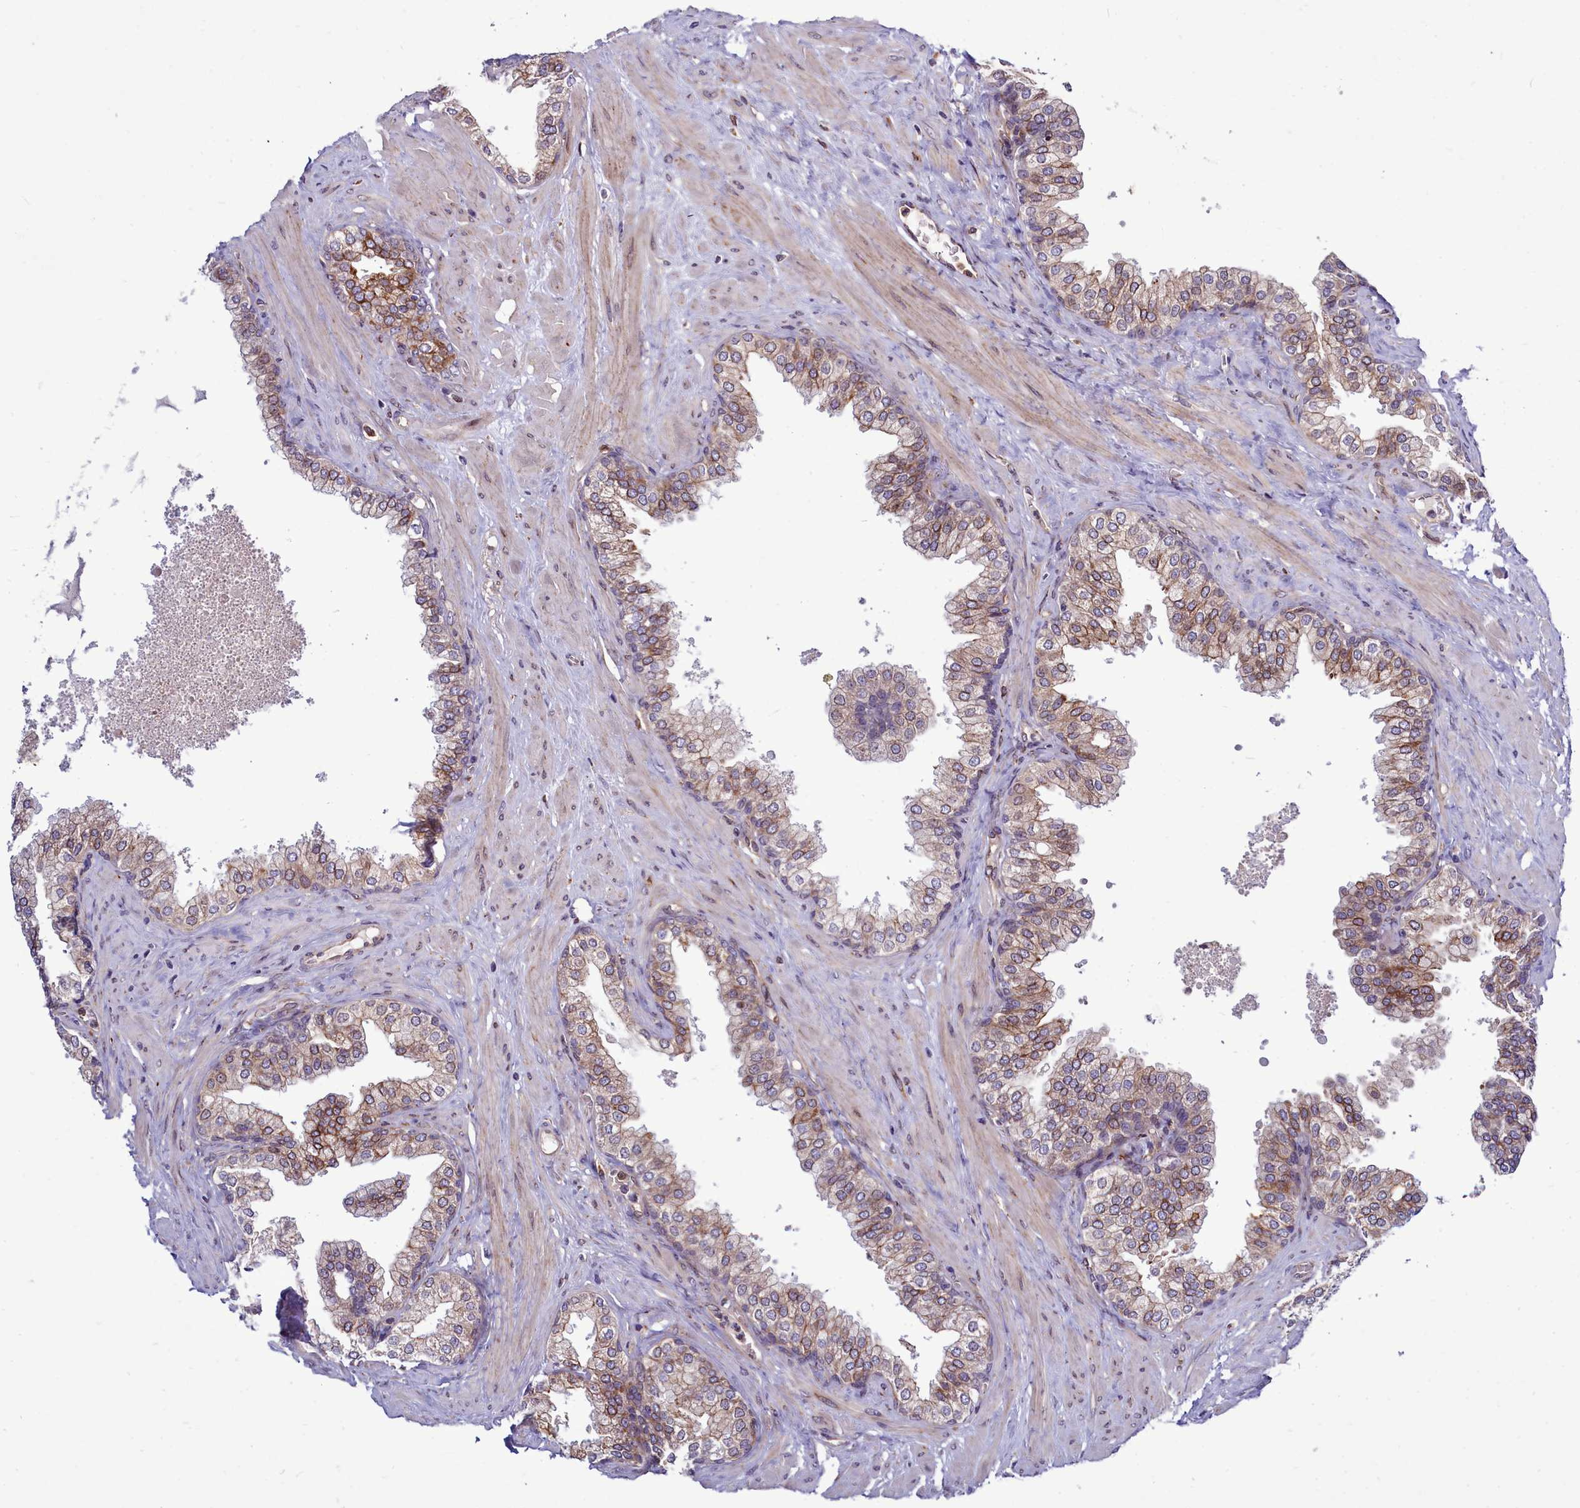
{"staining": {"intensity": "moderate", "quantity": "25%-75%", "location": "cytoplasmic/membranous"}, "tissue": "prostate", "cell_type": "Glandular cells", "image_type": "normal", "snomed": [{"axis": "morphology", "description": "Normal tissue, NOS"}, {"axis": "morphology", "description": "Urothelial carcinoma, Low grade"}, {"axis": "topography", "description": "Urinary bladder"}, {"axis": "topography", "description": "Prostate"}], "caption": "IHC micrograph of normal prostate: human prostate stained using immunohistochemistry (IHC) displays medium levels of moderate protein expression localized specifically in the cytoplasmic/membranous of glandular cells, appearing as a cytoplasmic/membranous brown color.", "gene": "RAPGEF4", "patient": {"sex": "male", "age": 60}}